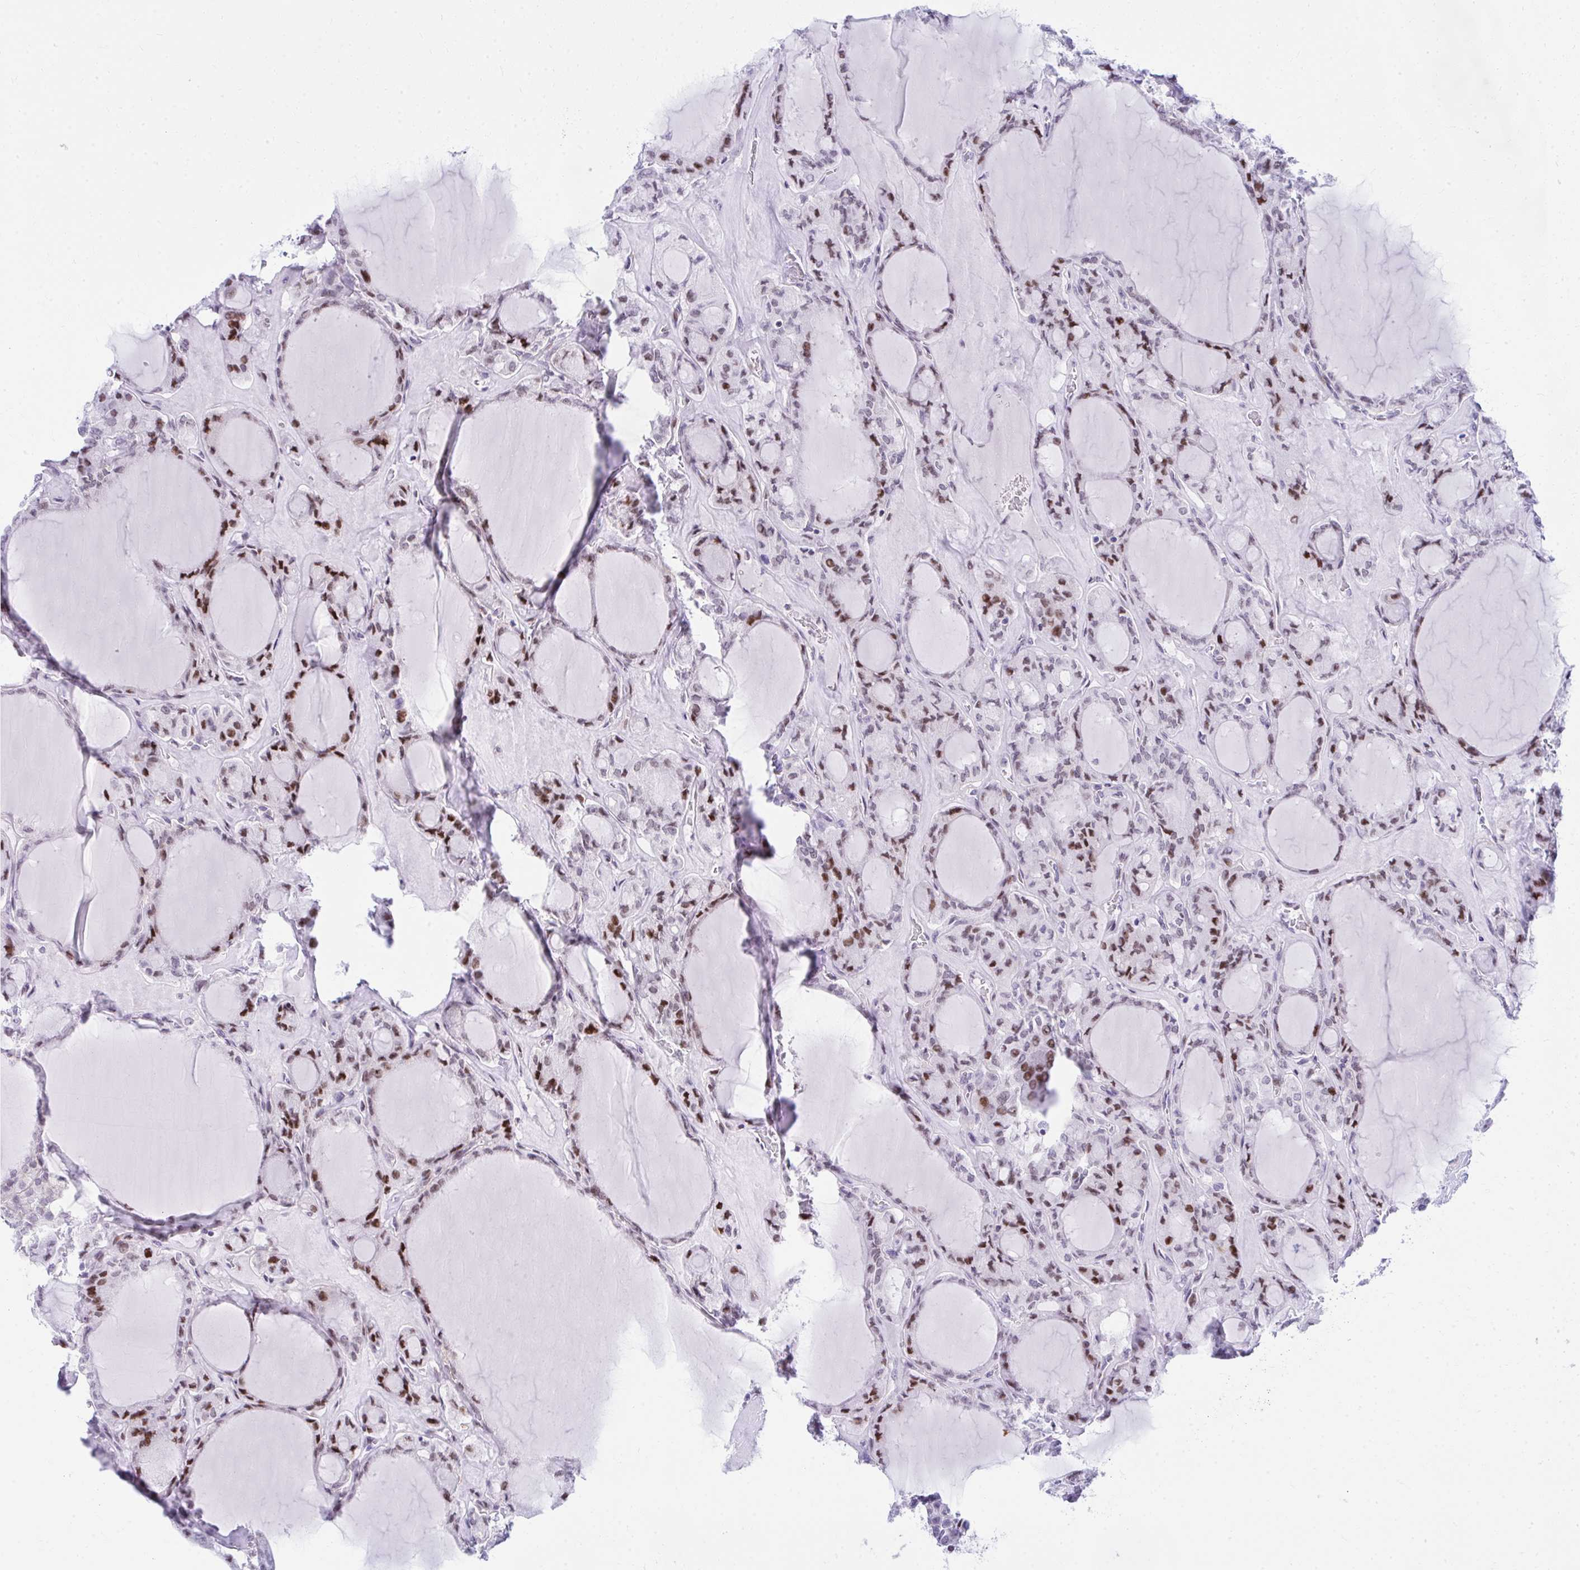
{"staining": {"intensity": "moderate", "quantity": "25%-75%", "location": "nuclear"}, "tissue": "thyroid cancer", "cell_type": "Tumor cells", "image_type": "cancer", "snomed": [{"axis": "morphology", "description": "Follicular adenoma carcinoma, NOS"}, {"axis": "topography", "description": "Thyroid gland"}], "caption": "Thyroid cancer stained for a protein shows moderate nuclear positivity in tumor cells.", "gene": "GLDN", "patient": {"sex": "female", "age": 63}}